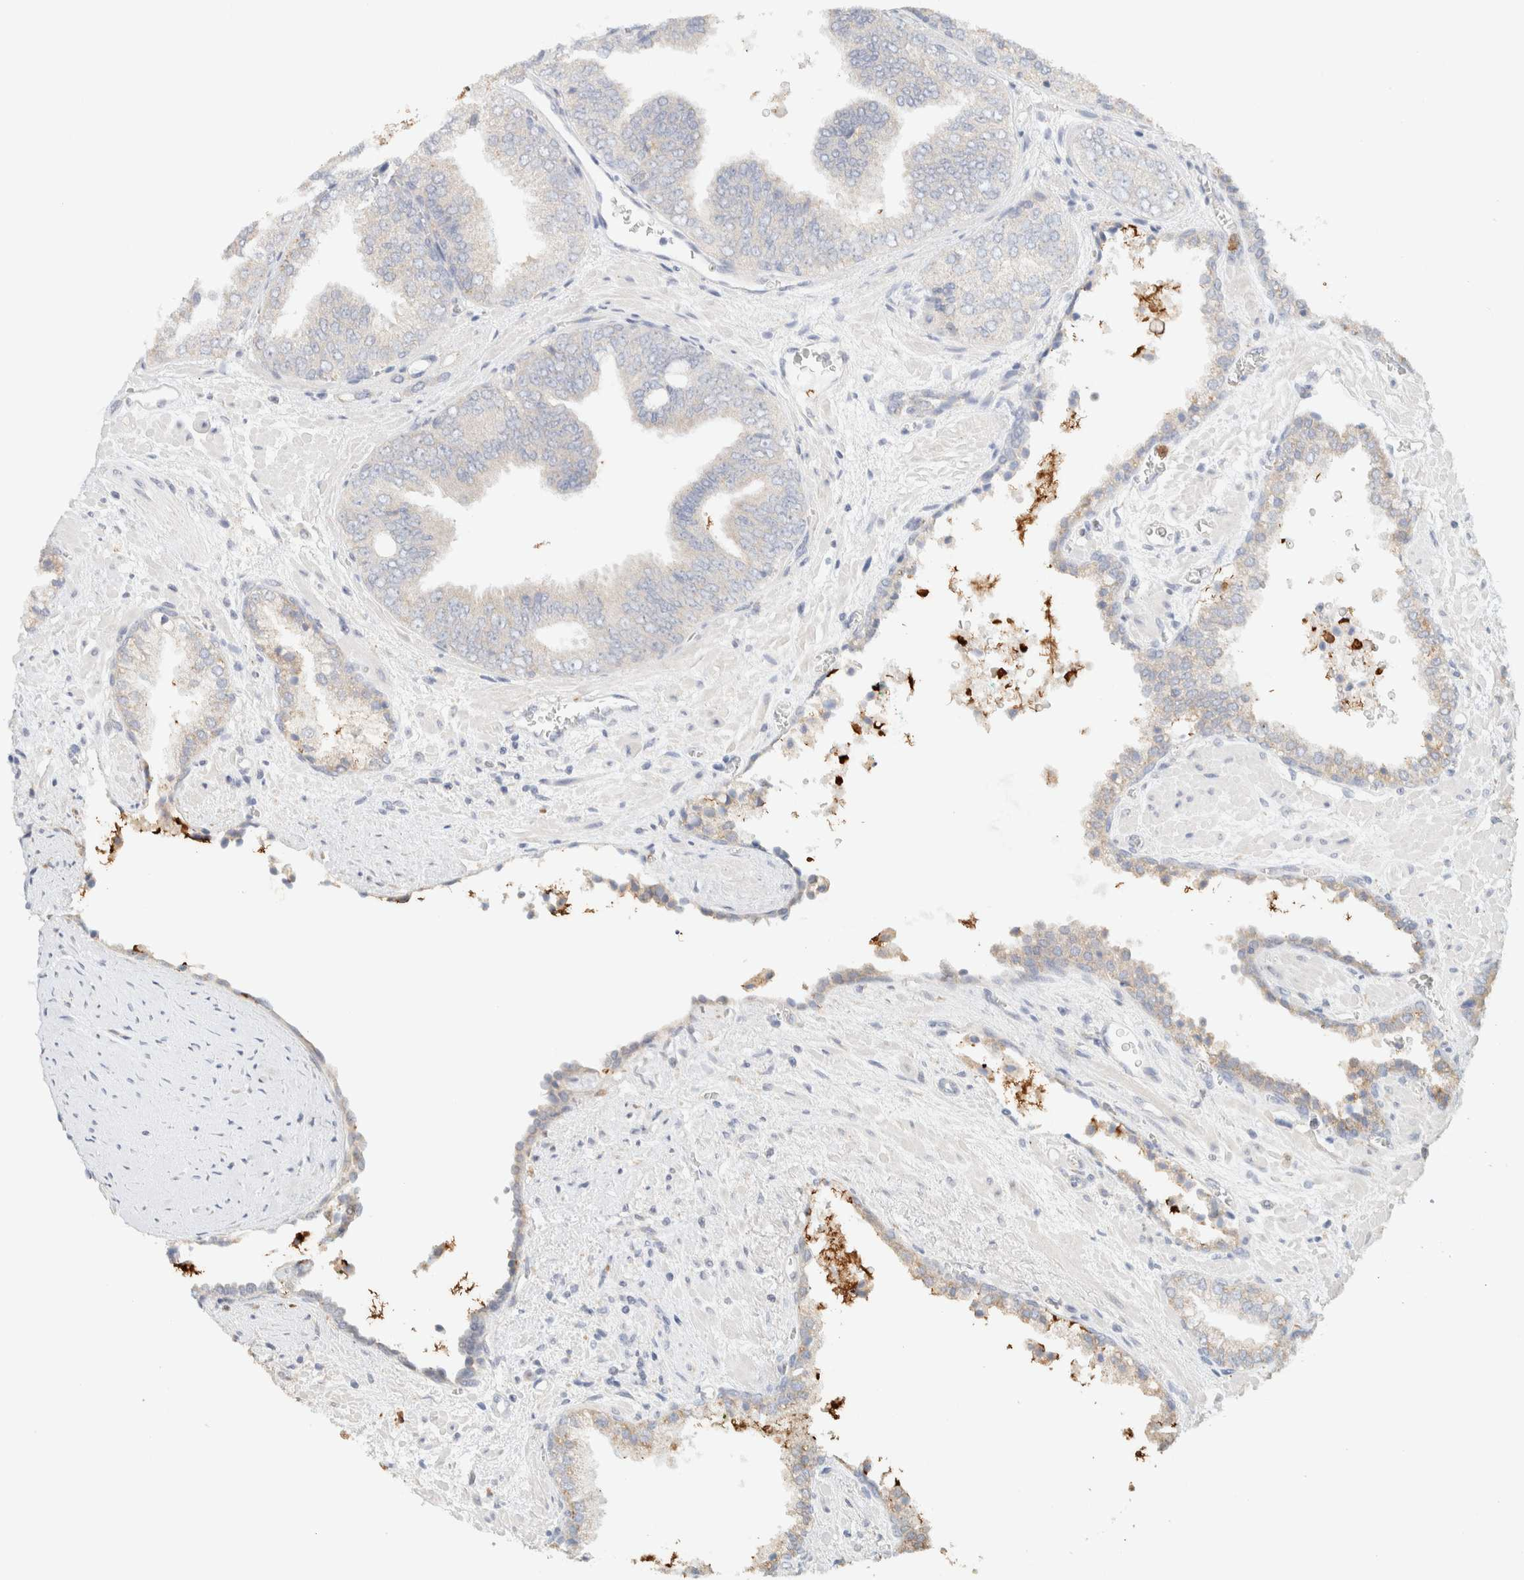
{"staining": {"intensity": "negative", "quantity": "none", "location": "none"}, "tissue": "prostate cancer", "cell_type": "Tumor cells", "image_type": "cancer", "snomed": [{"axis": "morphology", "description": "Adenocarcinoma, Low grade"}, {"axis": "topography", "description": "Prostate"}], "caption": "An immunohistochemistry (IHC) histopathology image of low-grade adenocarcinoma (prostate) is shown. There is no staining in tumor cells of low-grade adenocarcinoma (prostate).", "gene": "TTC3", "patient": {"sex": "male", "age": 71}}